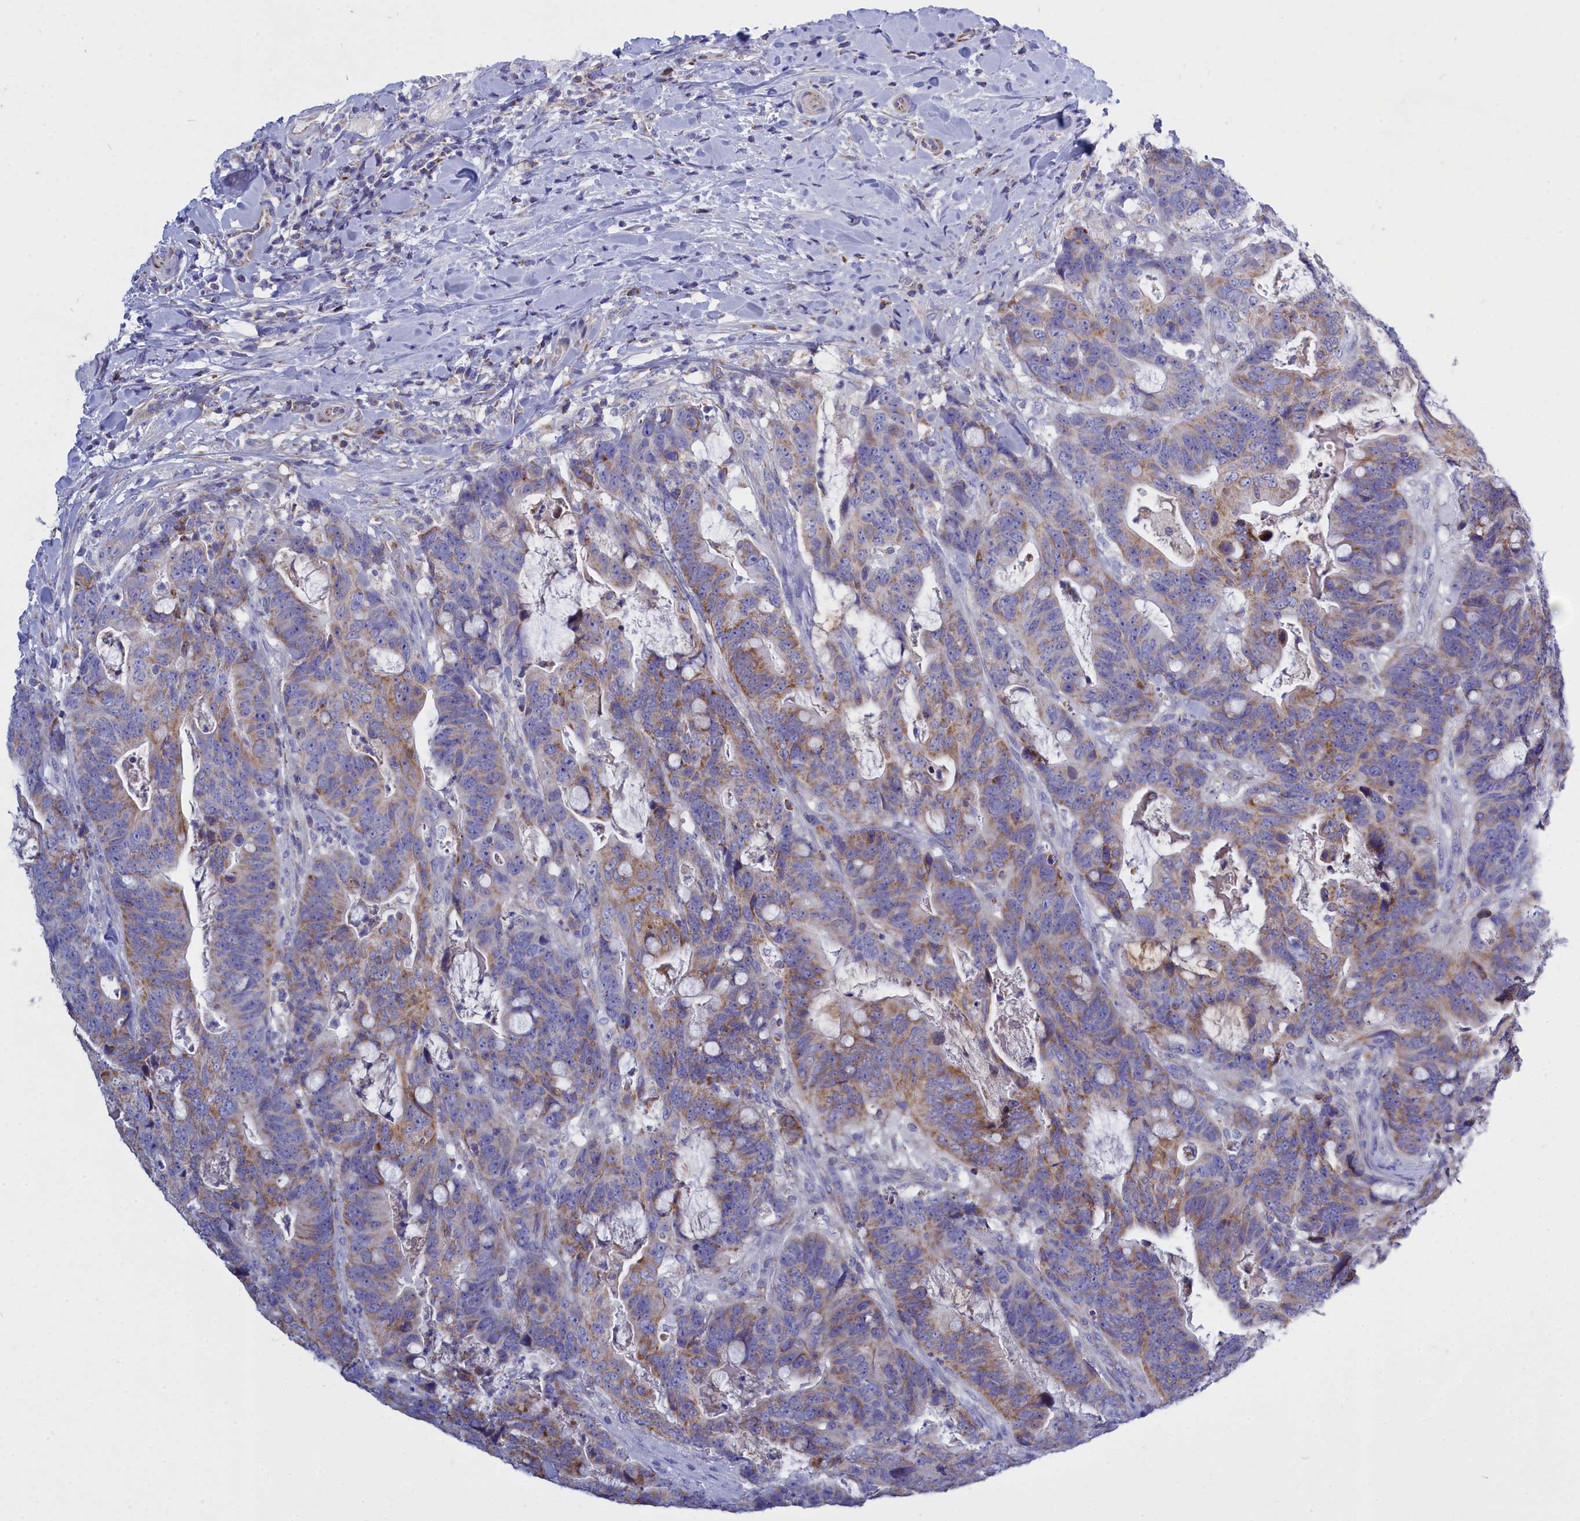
{"staining": {"intensity": "moderate", "quantity": ">75%", "location": "cytoplasmic/membranous"}, "tissue": "colorectal cancer", "cell_type": "Tumor cells", "image_type": "cancer", "snomed": [{"axis": "morphology", "description": "Adenocarcinoma, NOS"}, {"axis": "topography", "description": "Colon"}], "caption": "IHC image of human colorectal adenocarcinoma stained for a protein (brown), which demonstrates medium levels of moderate cytoplasmic/membranous staining in approximately >75% of tumor cells.", "gene": "CCRL2", "patient": {"sex": "female", "age": 82}}